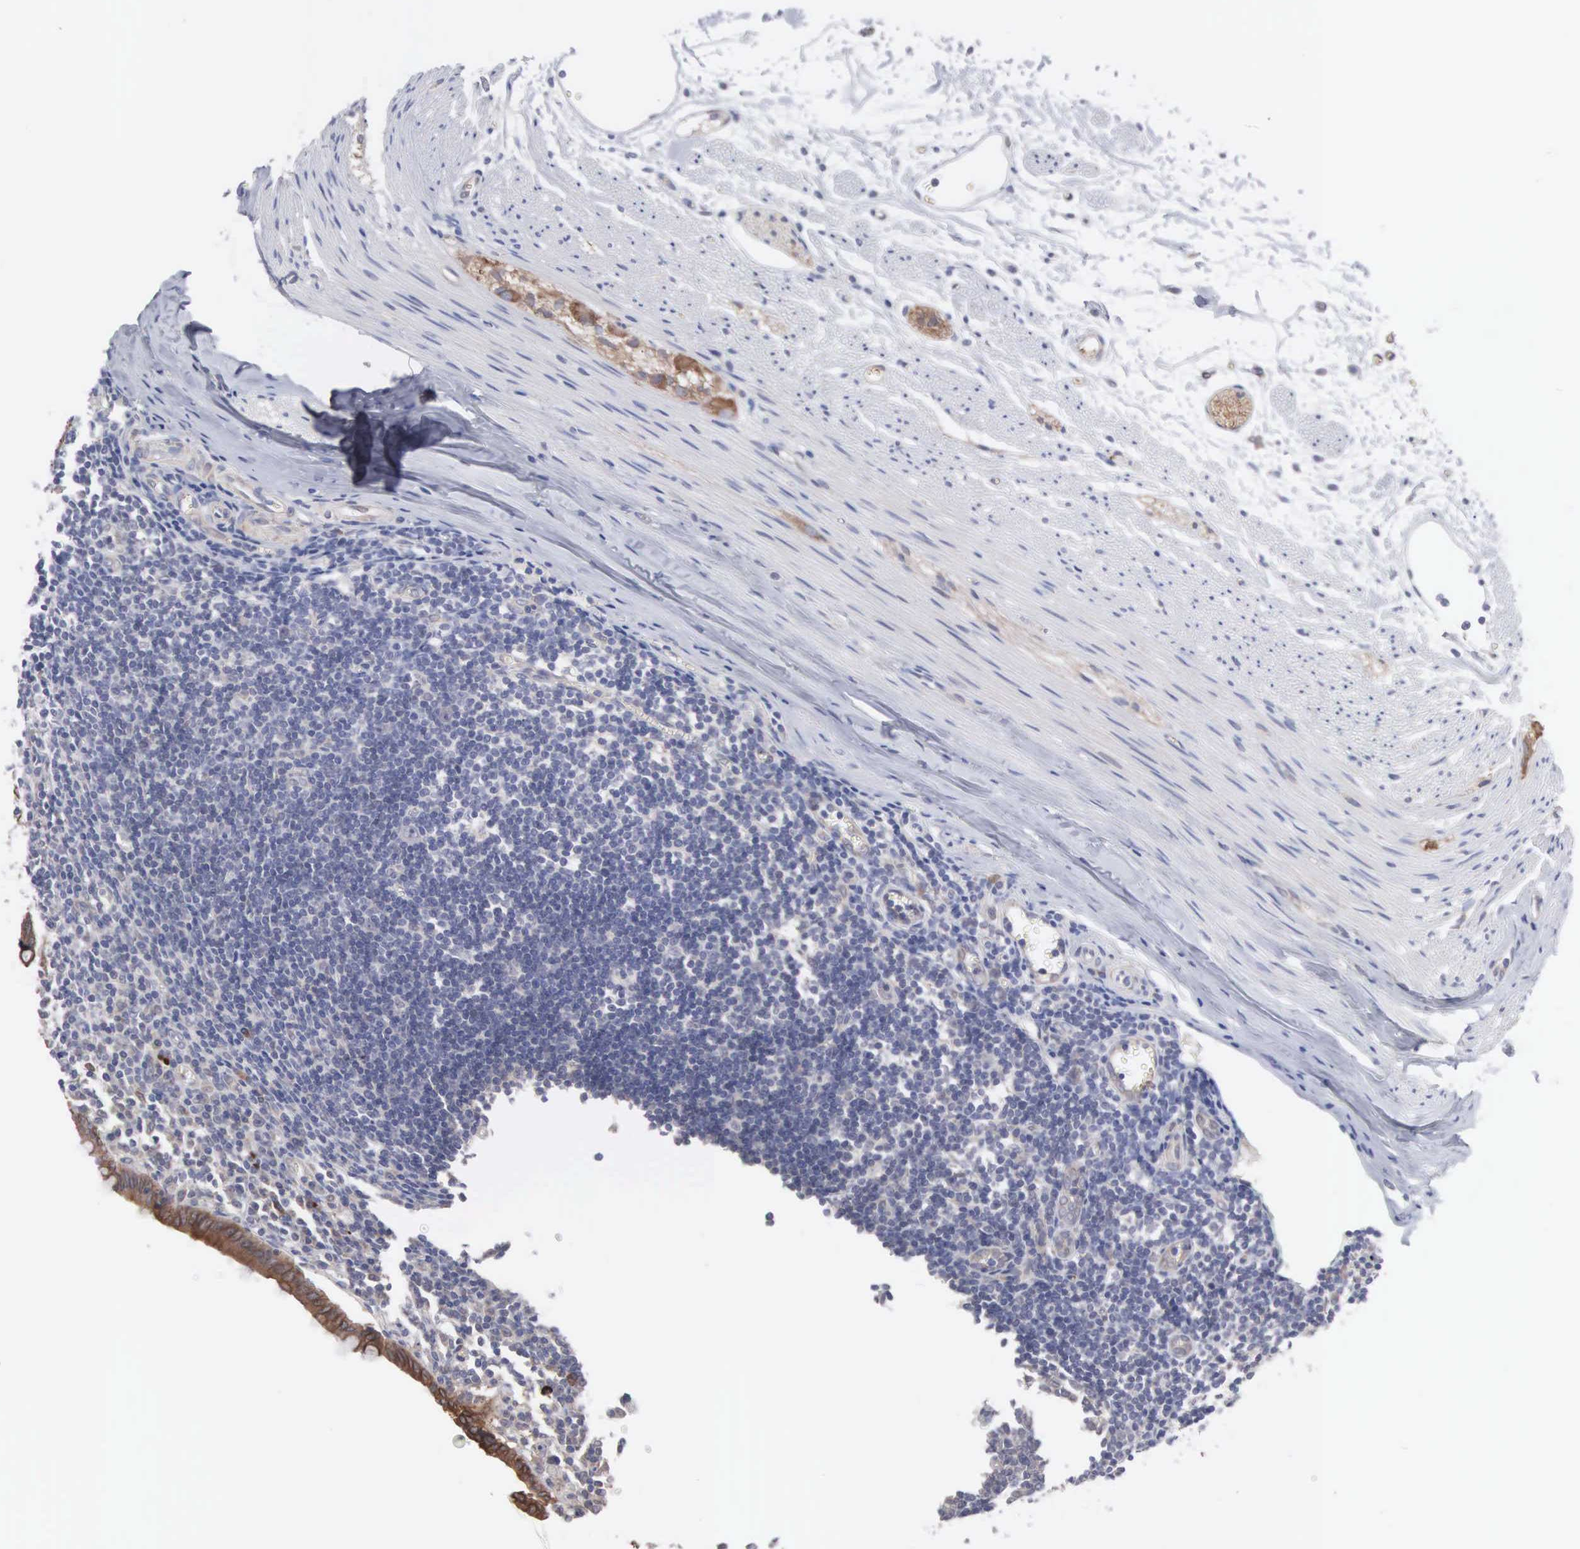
{"staining": {"intensity": "strong", "quantity": ">75%", "location": "cytoplasmic/membranous"}, "tissue": "appendix", "cell_type": "Glandular cells", "image_type": "normal", "snomed": [{"axis": "morphology", "description": "Normal tissue, NOS"}, {"axis": "topography", "description": "Appendix"}], "caption": "Protein expression by immunohistochemistry (IHC) reveals strong cytoplasmic/membranous expression in about >75% of glandular cells in unremarkable appendix.", "gene": "INF2", "patient": {"sex": "female", "age": 19}}